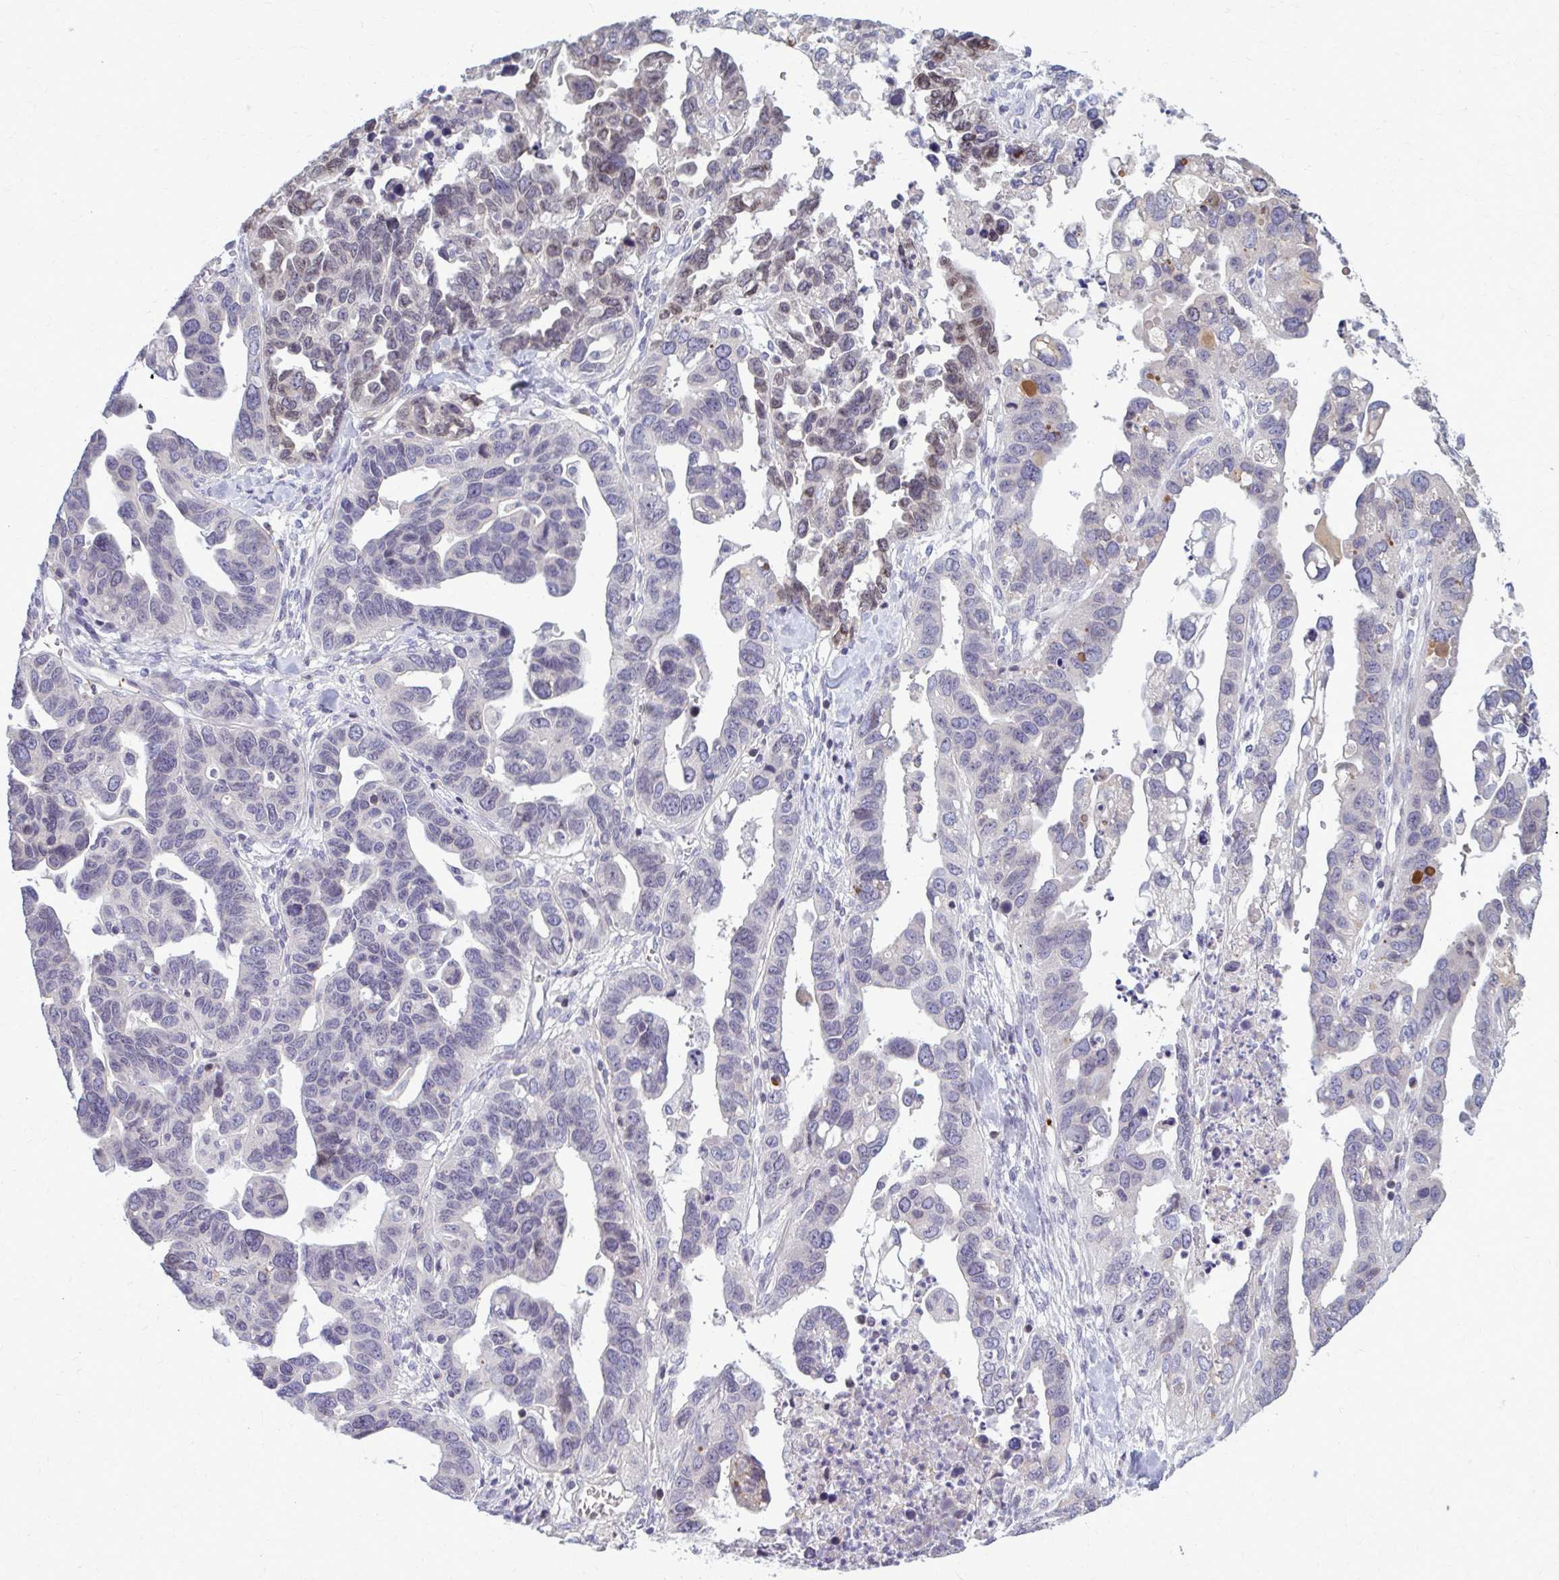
{"staining": {"intensity": "negative", "quantity": "none", "location": "none"}, "tissue": "ovarian cancer", "cell_type": "Tumor cells", "image_type": "cancer", "snomed": [{"axis": "morphology", "description": "Cystadenocarcinoma, serous, NOS"}, {"axis": "topography", "description": "Ovary"}], "caption": "This is an IHC image of ovarian serous cystadenocarcinoma. There is no staining in tumor cells.", "gene": "MCRIP2", "patient": {"sex": "female", "age": 69}}